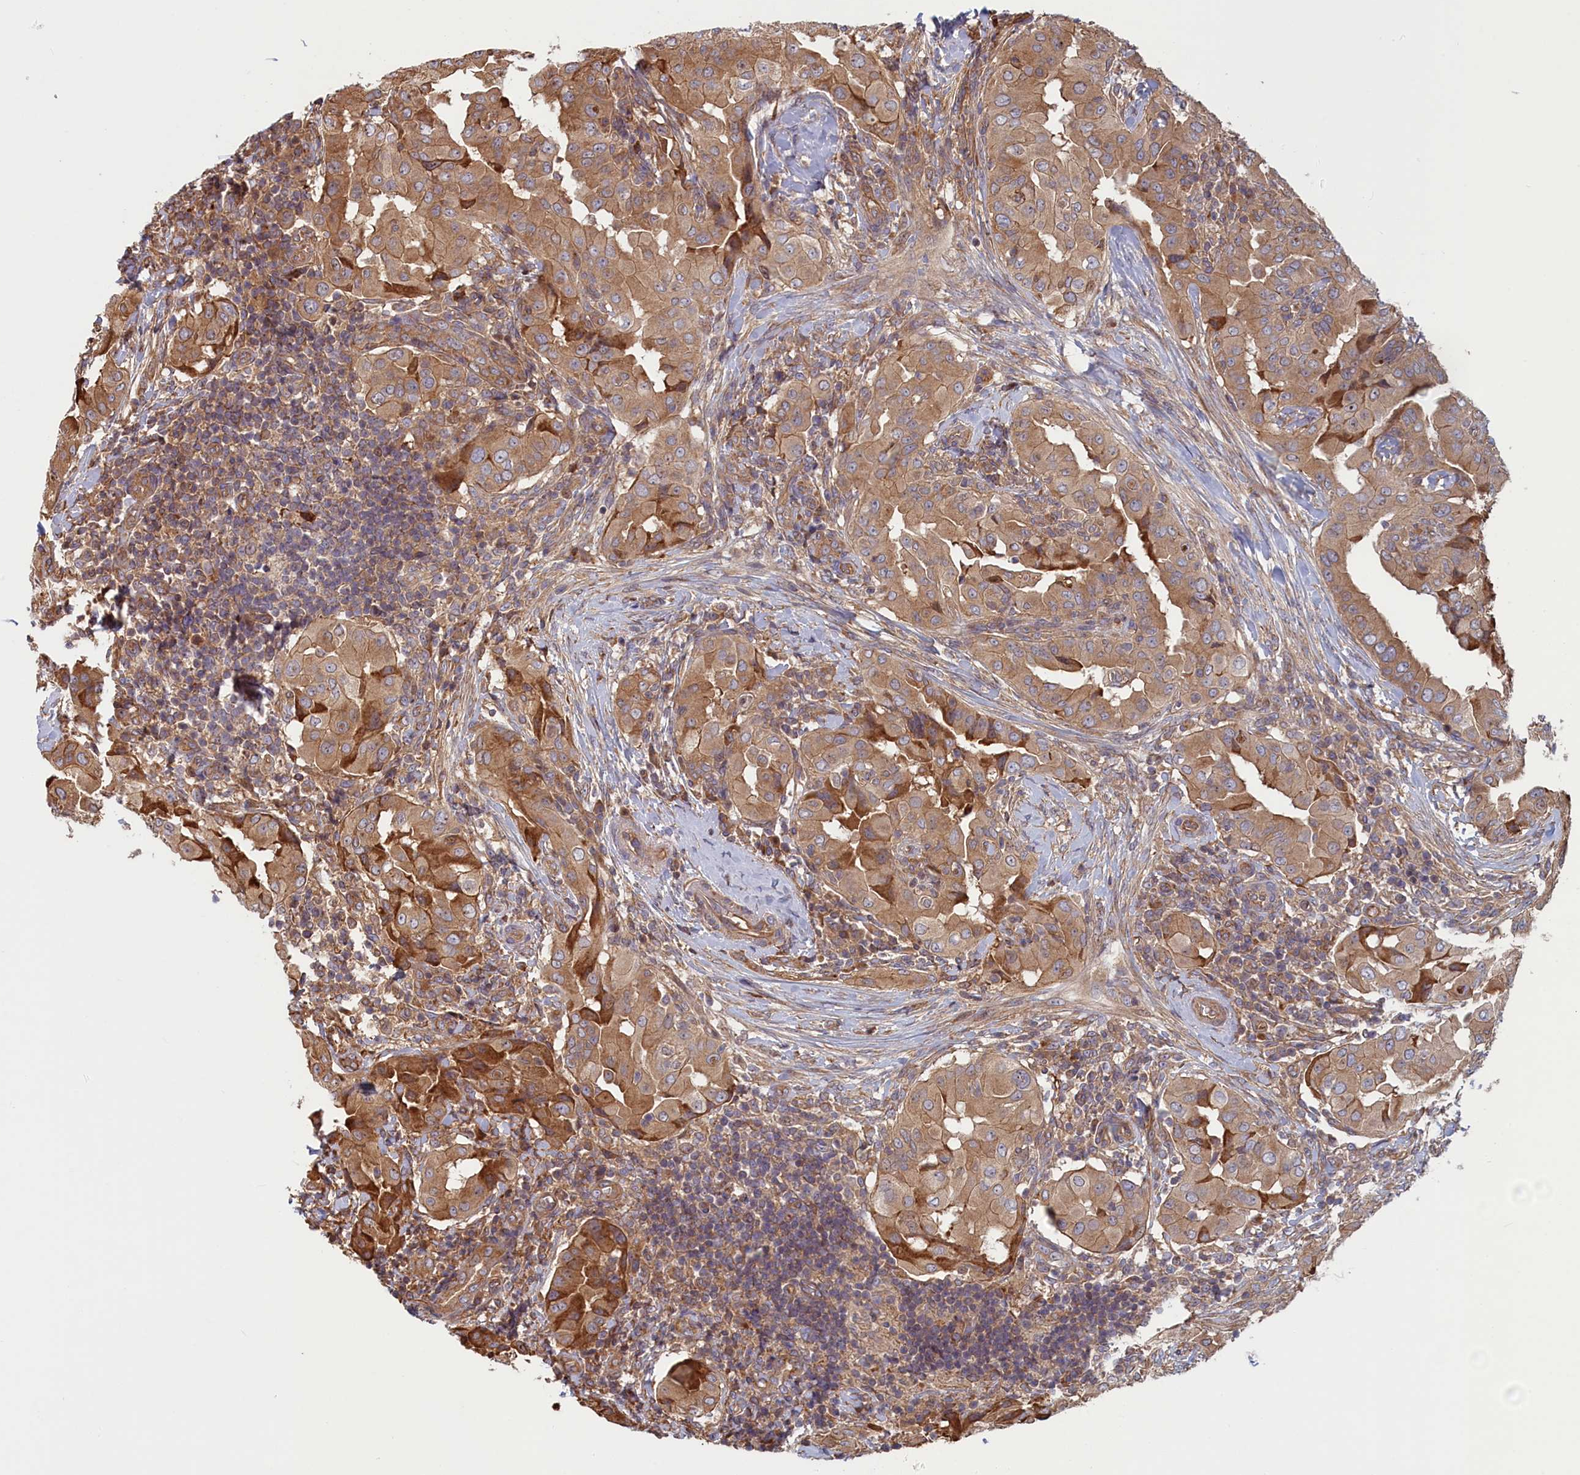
{"staining": {"intensity": "moderate", "quantity": ">75%", "location": "cytoplasmic/membranous"}, "tissue": "thyroid cancer", "cell_type": "Tumor cells", "image_type": "cancer", "snomed": [{"axis": "morphology", "description": "Papillary adenocarcinoma, NOS"}, {"axis": "topography", "description": "Thyroid gland"}], "caption": "Immunohistochemical staining of thyroid cancer (papillary adenocarcinoma) demonstrates medium levels of moderate cytoplasmic/membranous protein expression in about >75% of tumor cells. Nuclei are stained in blue.", "gene": "RILPL1", "patient": {"sex": "male", "age": 33}}